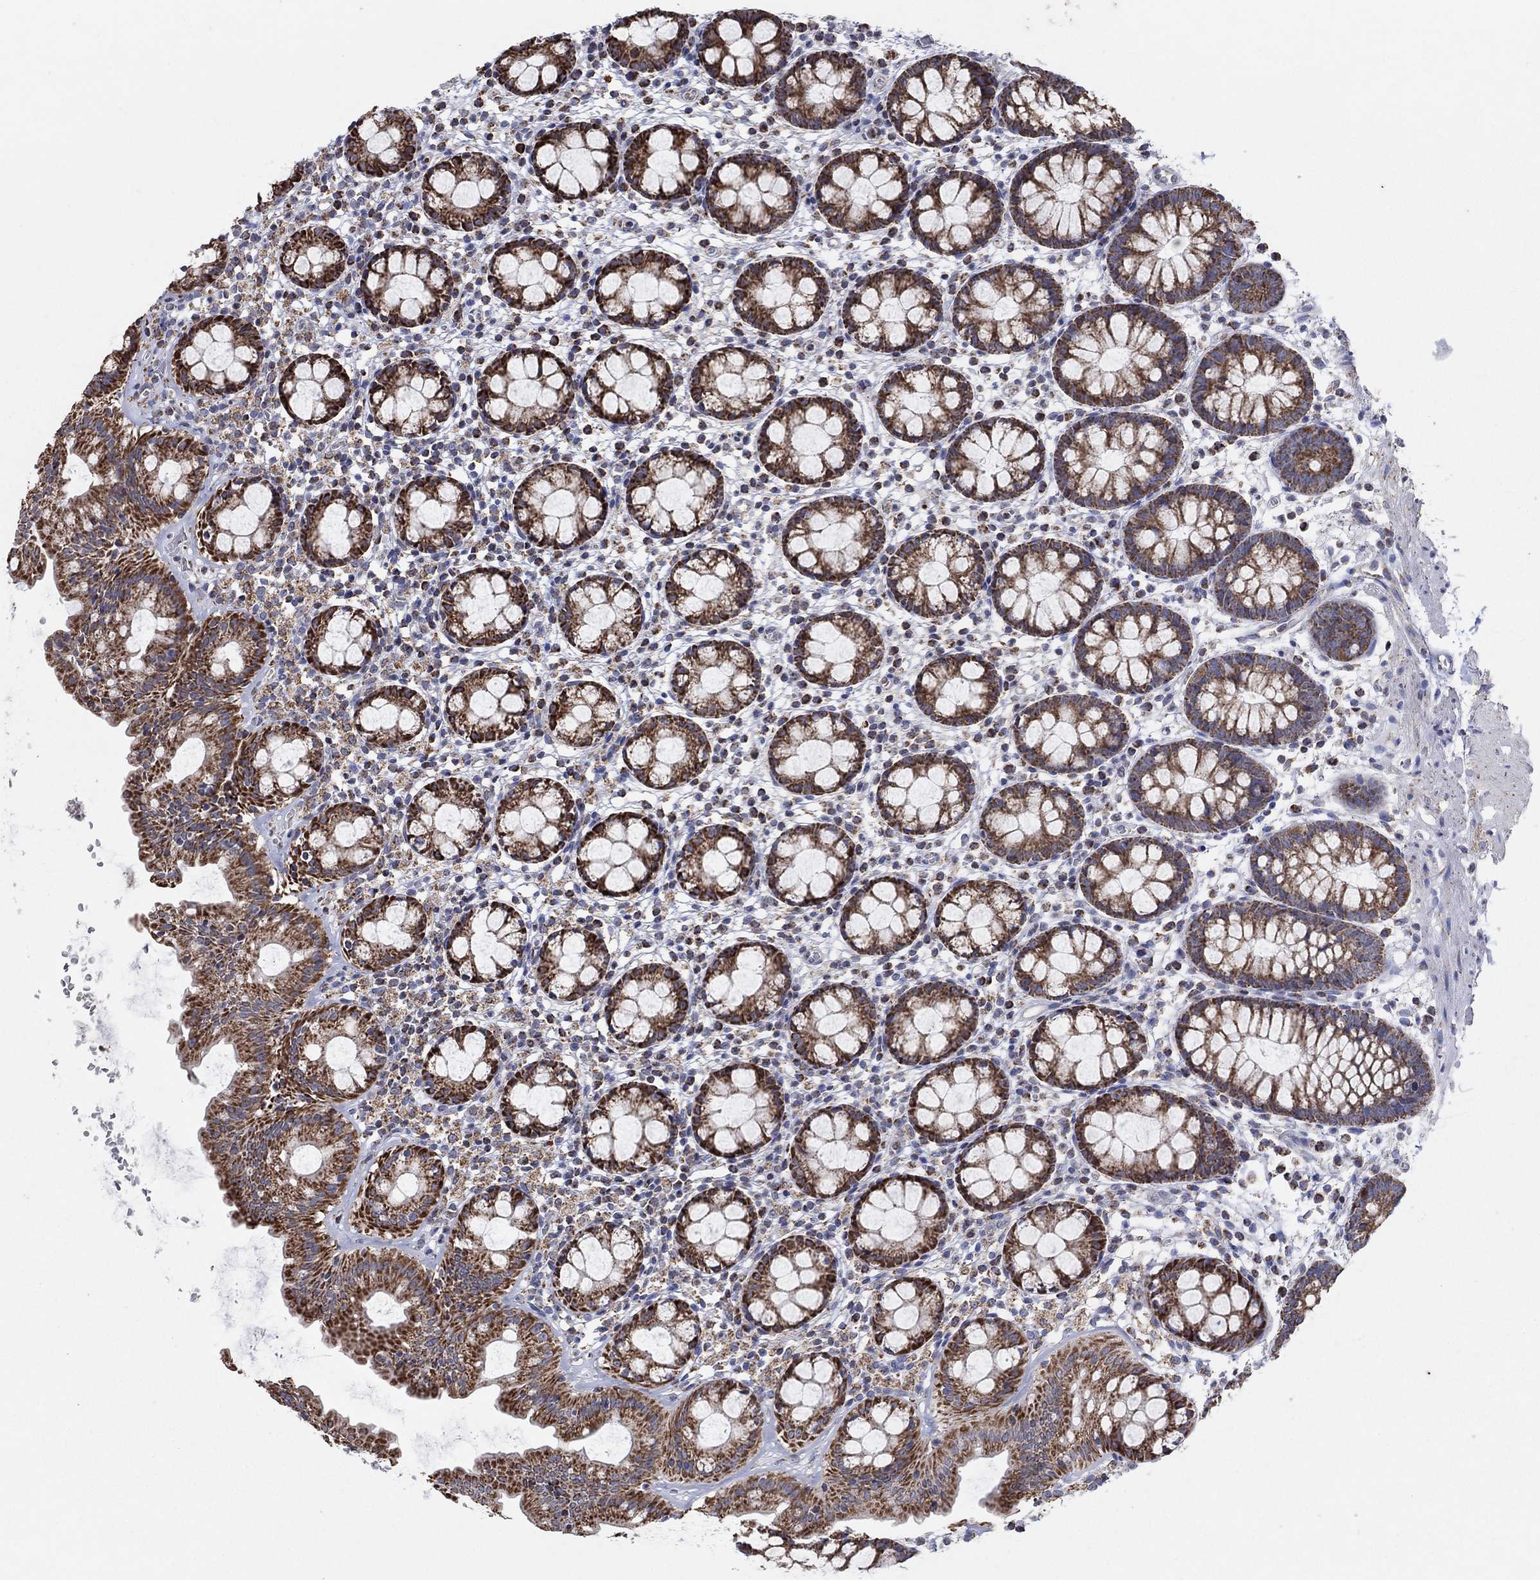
{"staining": {"intensity": "strong", "quantity": ">75%", "location": "cytoplasmic/membranous"}, "tissue": "rectum", "cell_type": "Glandular cells", "image_type": "normal", "snomed": [{"axis": "morphology", "description": "Normal tissue, NOS"}, {"axis": "topography", "description": "Rectum"}], "caption": "This photomicrograph demonstrates immunohistochemistry (IHC) staining of unremarkable human rectum, with high strong cytoplasmic/membranous expression in about >75% of glandular cells.", "gene": "C9orf85", "patient": {"sex": "male", "age": 57}}